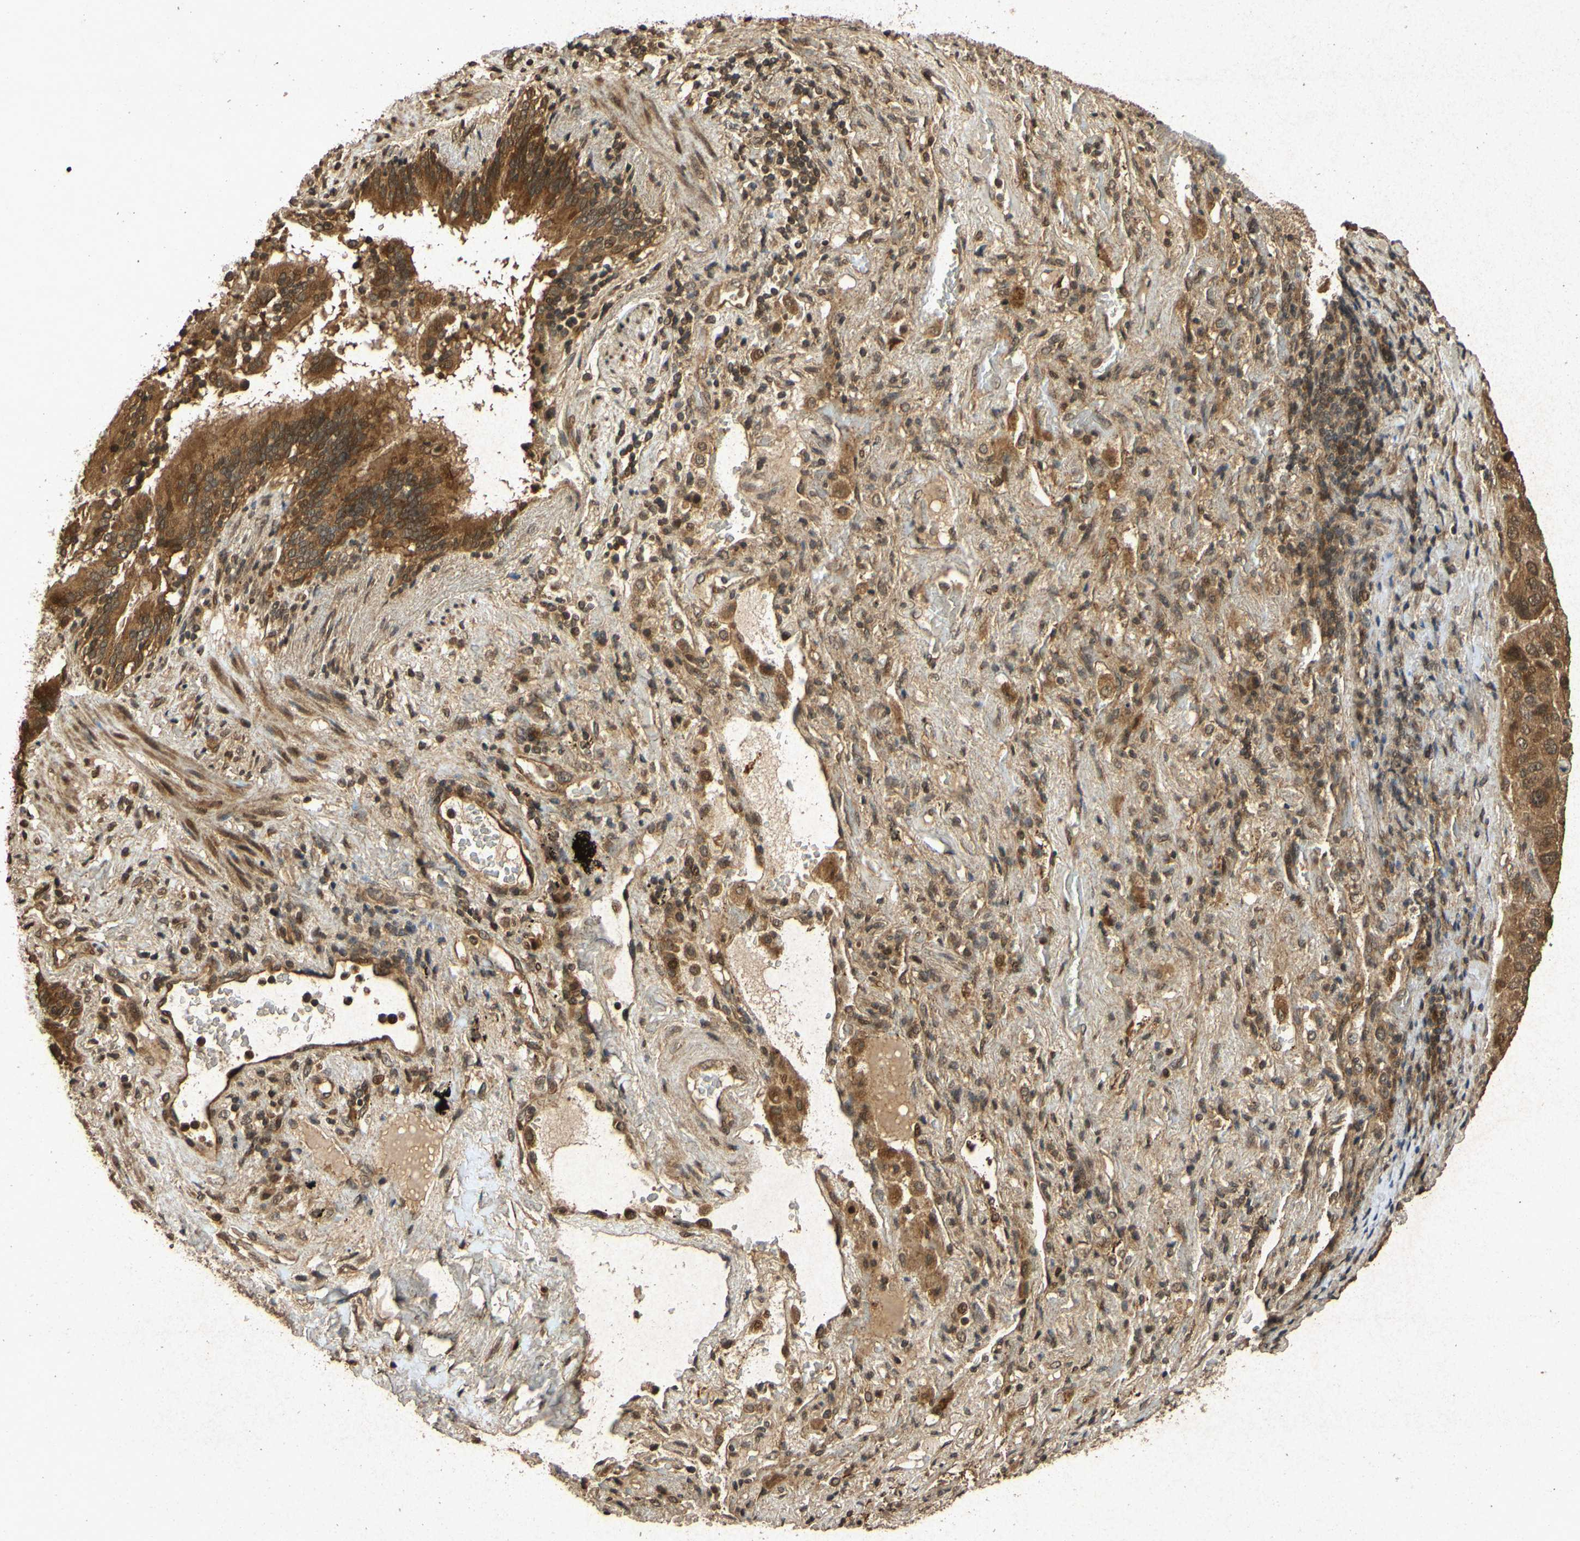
{"staining": {"intensity": "moderate", "quantity": ">75%", "location": "cytoplasmic/membranous"}, "tissue": "lung cancer", "cell_type": "Tumor cells", "image_type": "cancer", "snomed": [{"axis": "morphology", "description": "Squamous cell carcinoma, NOS"}, {"axis": "topography", "description": "Lung"}], "caption": "This image displays immunohistochemistry (IHC) staining of lung cancer (squamous cell carcinoma), with medium moderate cytoplasmic/membranous expression in approximately >75% of tumor cells.", "gene": "ATP6V1H", "patient": {"sex": "male", "age": 57}}